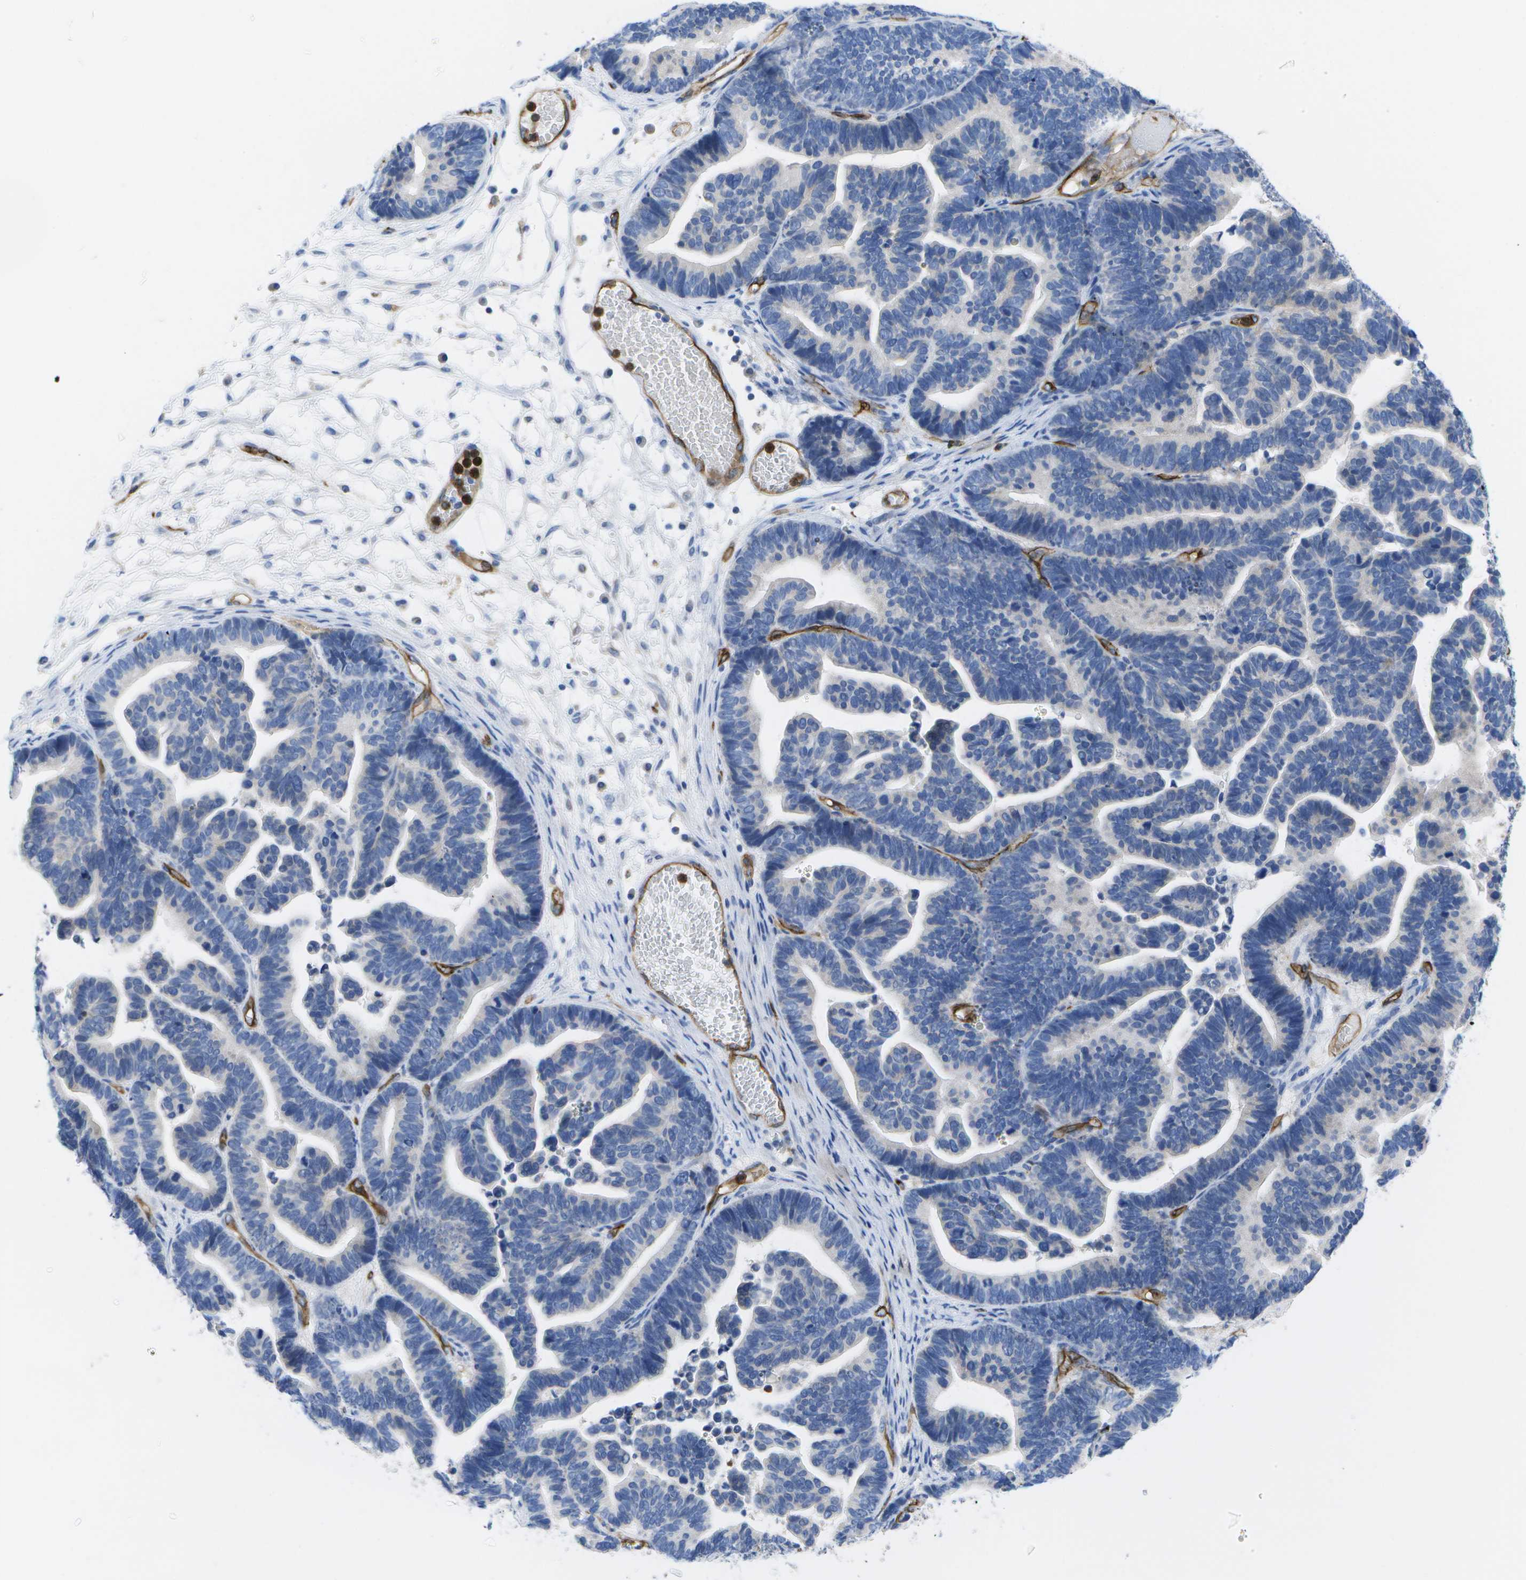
{"staining": {"intensity": "negative", "quantity": "none", "location": "none"}, "tissue": "ovarian cancer", "cell_type": "Tumor cells", "image_type": "cancer", "snomed": [{"axis": "morphology", "description": "Cystadenocarcinoma, serous, NOS"}, {"axis": "topography", "description": "Ovary"}], "caption": "Ovarian cancer (serous cystadenocarcinoma) was stained to show a protein in brown. There is no significant positivity in tumor cells.", "gene": "DYSF", "patient": {"sex": "female", "age": 56}}